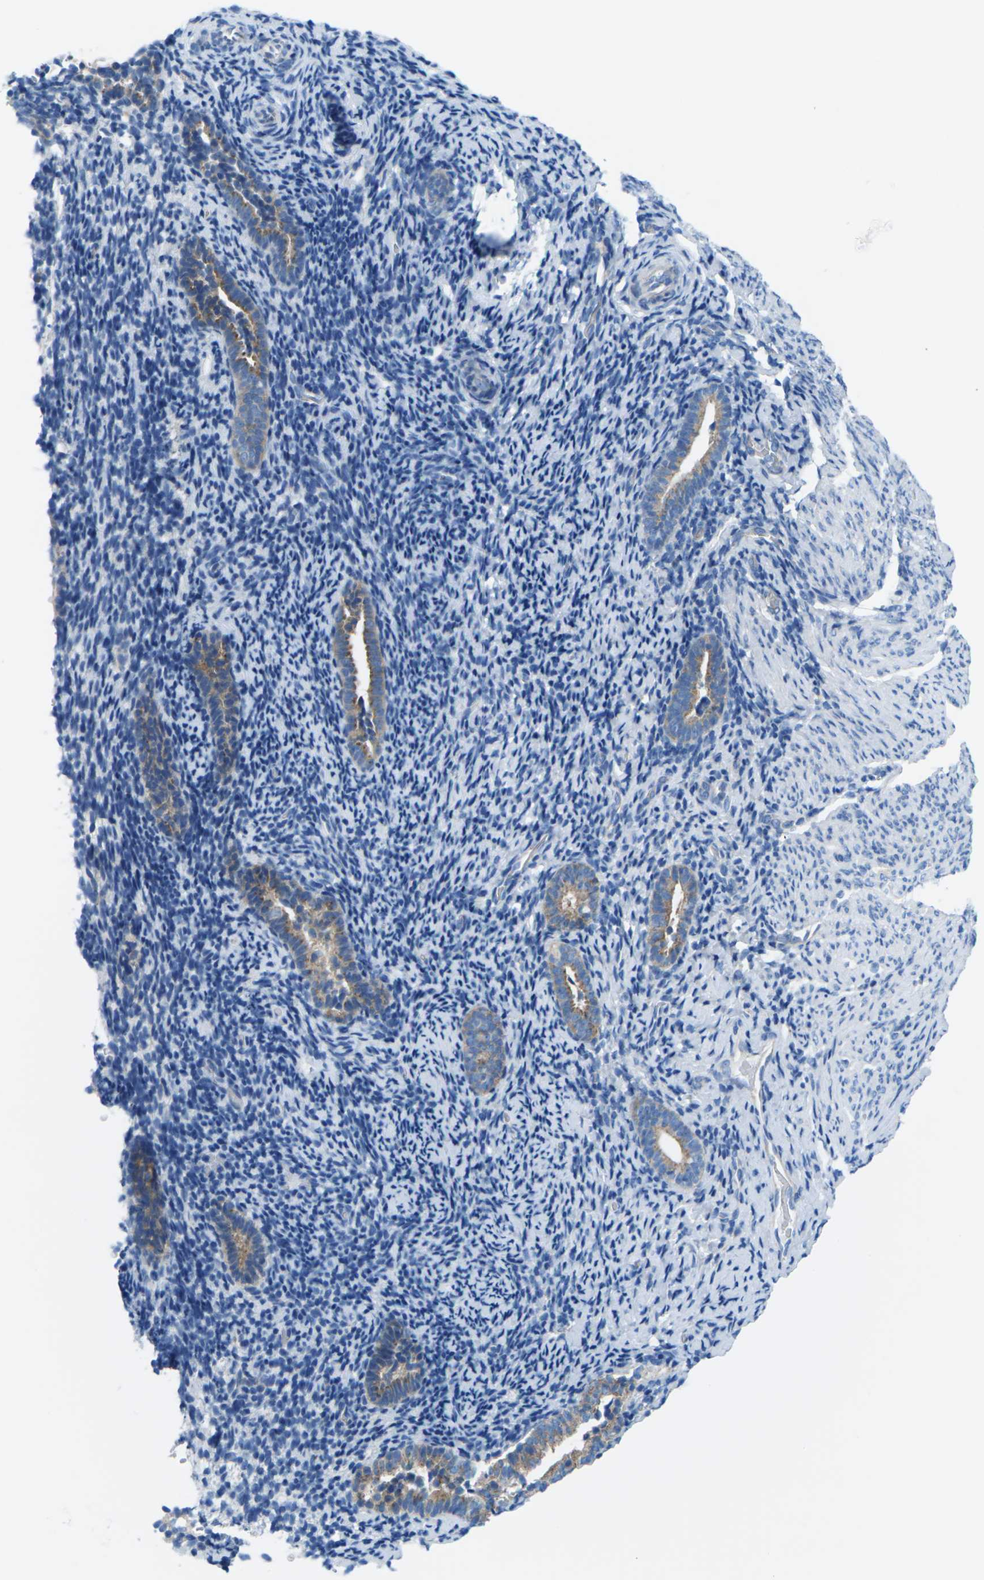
{"staining": {"intensity": "negative", "quantity": "none", "location": "none"}, "tissue": "endometrium", "cell_type": "Cells in endometrial stroma", "image_type": "normal", "snomed": [{"axis": "morphology", "description": "Normal tissue, NOS"}, {"axis": "topography", "description": "Endometrium"}], "caption": "DAB (3,3'-diaminobenzidine) immunohistochemical staining of normal endometrium exhibits no significant staining in cells in endometrial stroma. Nuclei are stained in blue.", "gene": "SYNGR2", "patient": {"sex": "female", "age": 51}}